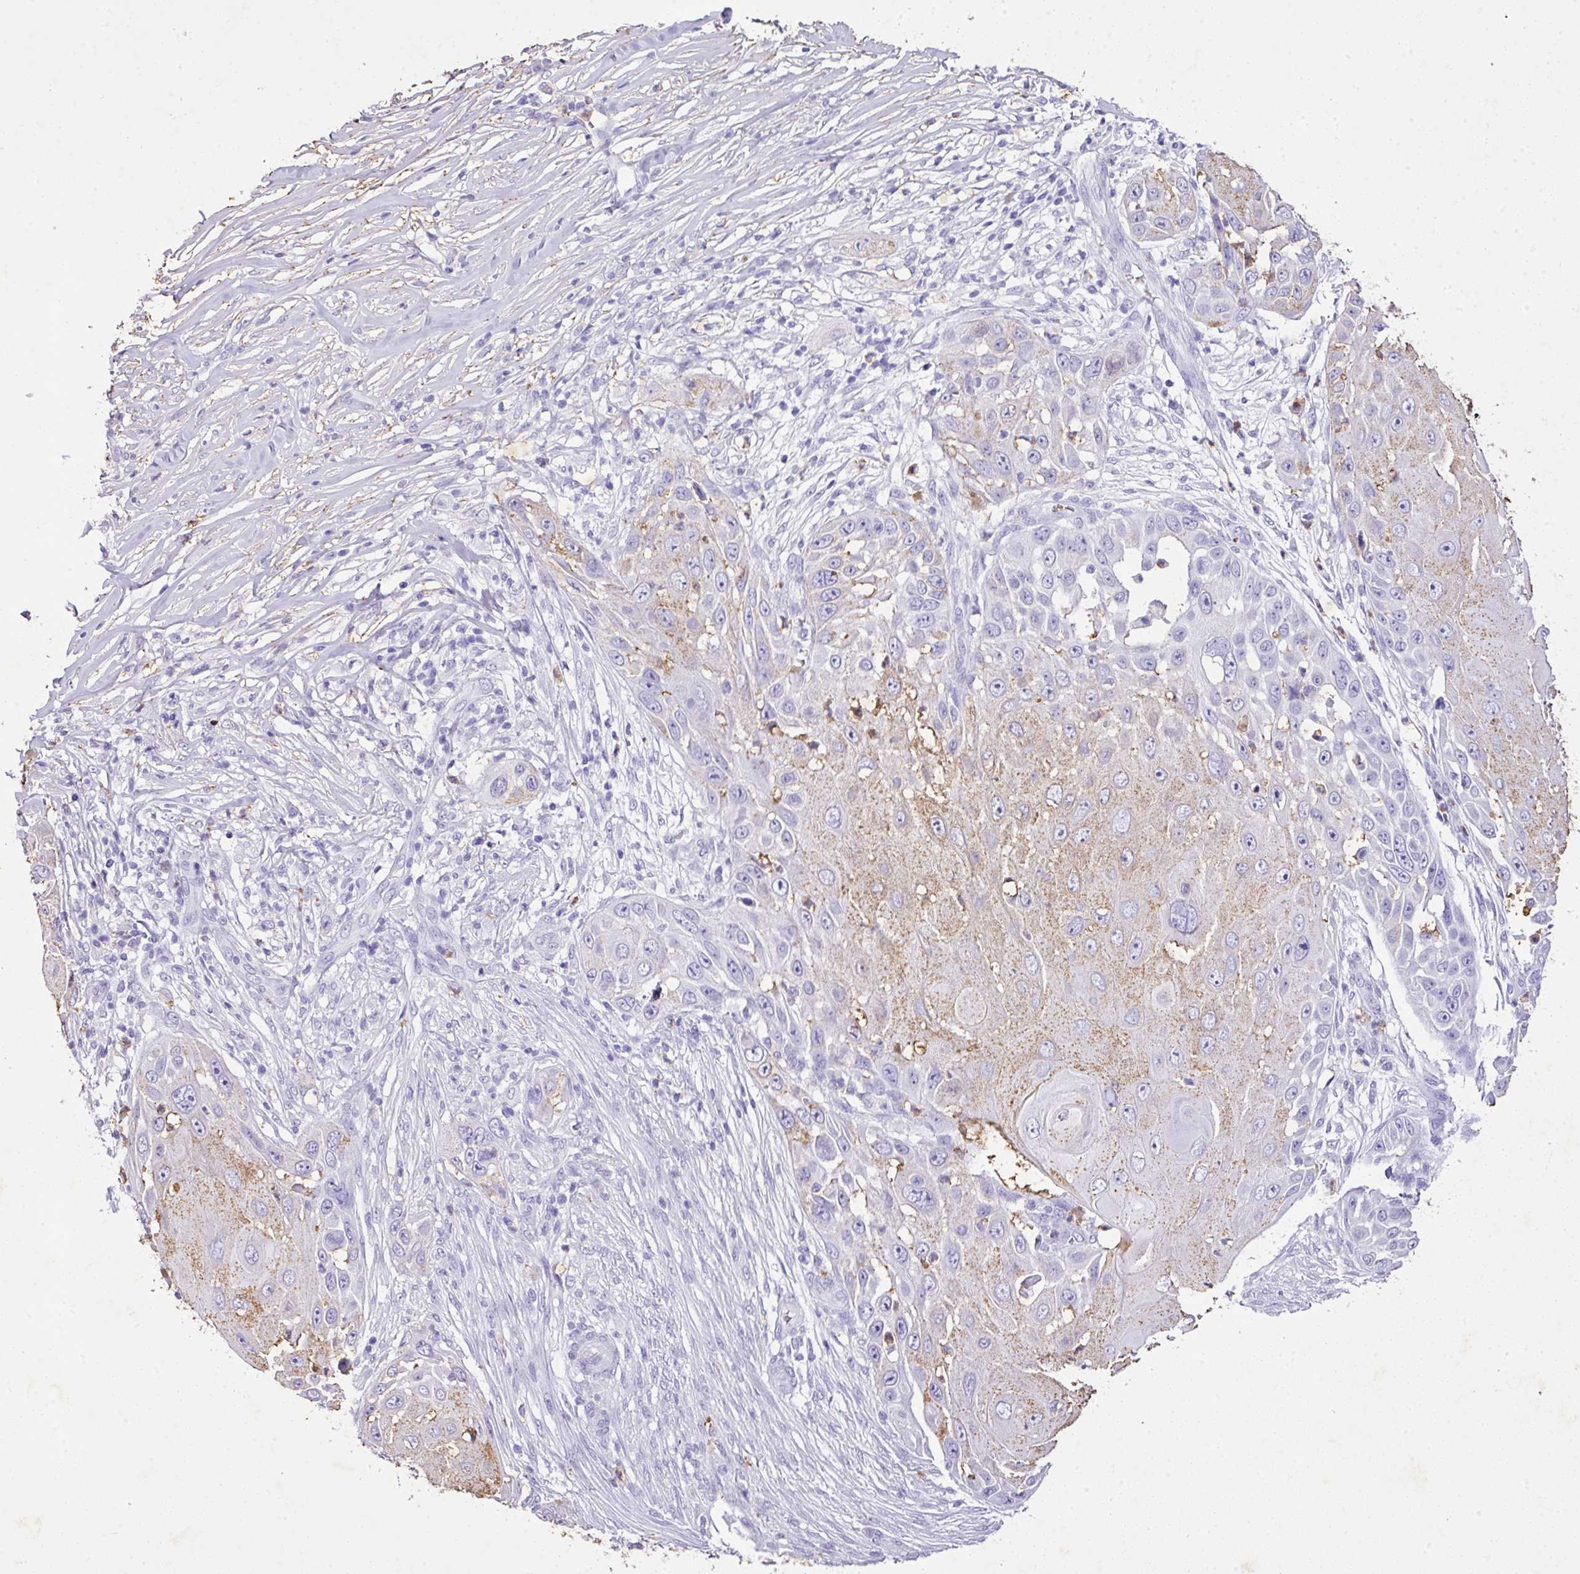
{"staining": {"intensity": "weak", "quantity": "<25%", "location": "cytoplasmic/membranous"}, "tissue": "skin cancer", "cell_type": "Tumor cells", "image_type": "cancer", "snomed": [{"axis": "morphology", "description": "Squamous cell carcinoma, NOS"}, {"axis": "topography", "description": "Skin"}], "caption": "A histopathology image of skin squamous cell carcinoma stained for a protein demonstrates no brown staining in tumor cells.", "gene": "KCNJ11", "patient": {"sex": "female", "age": 44}}